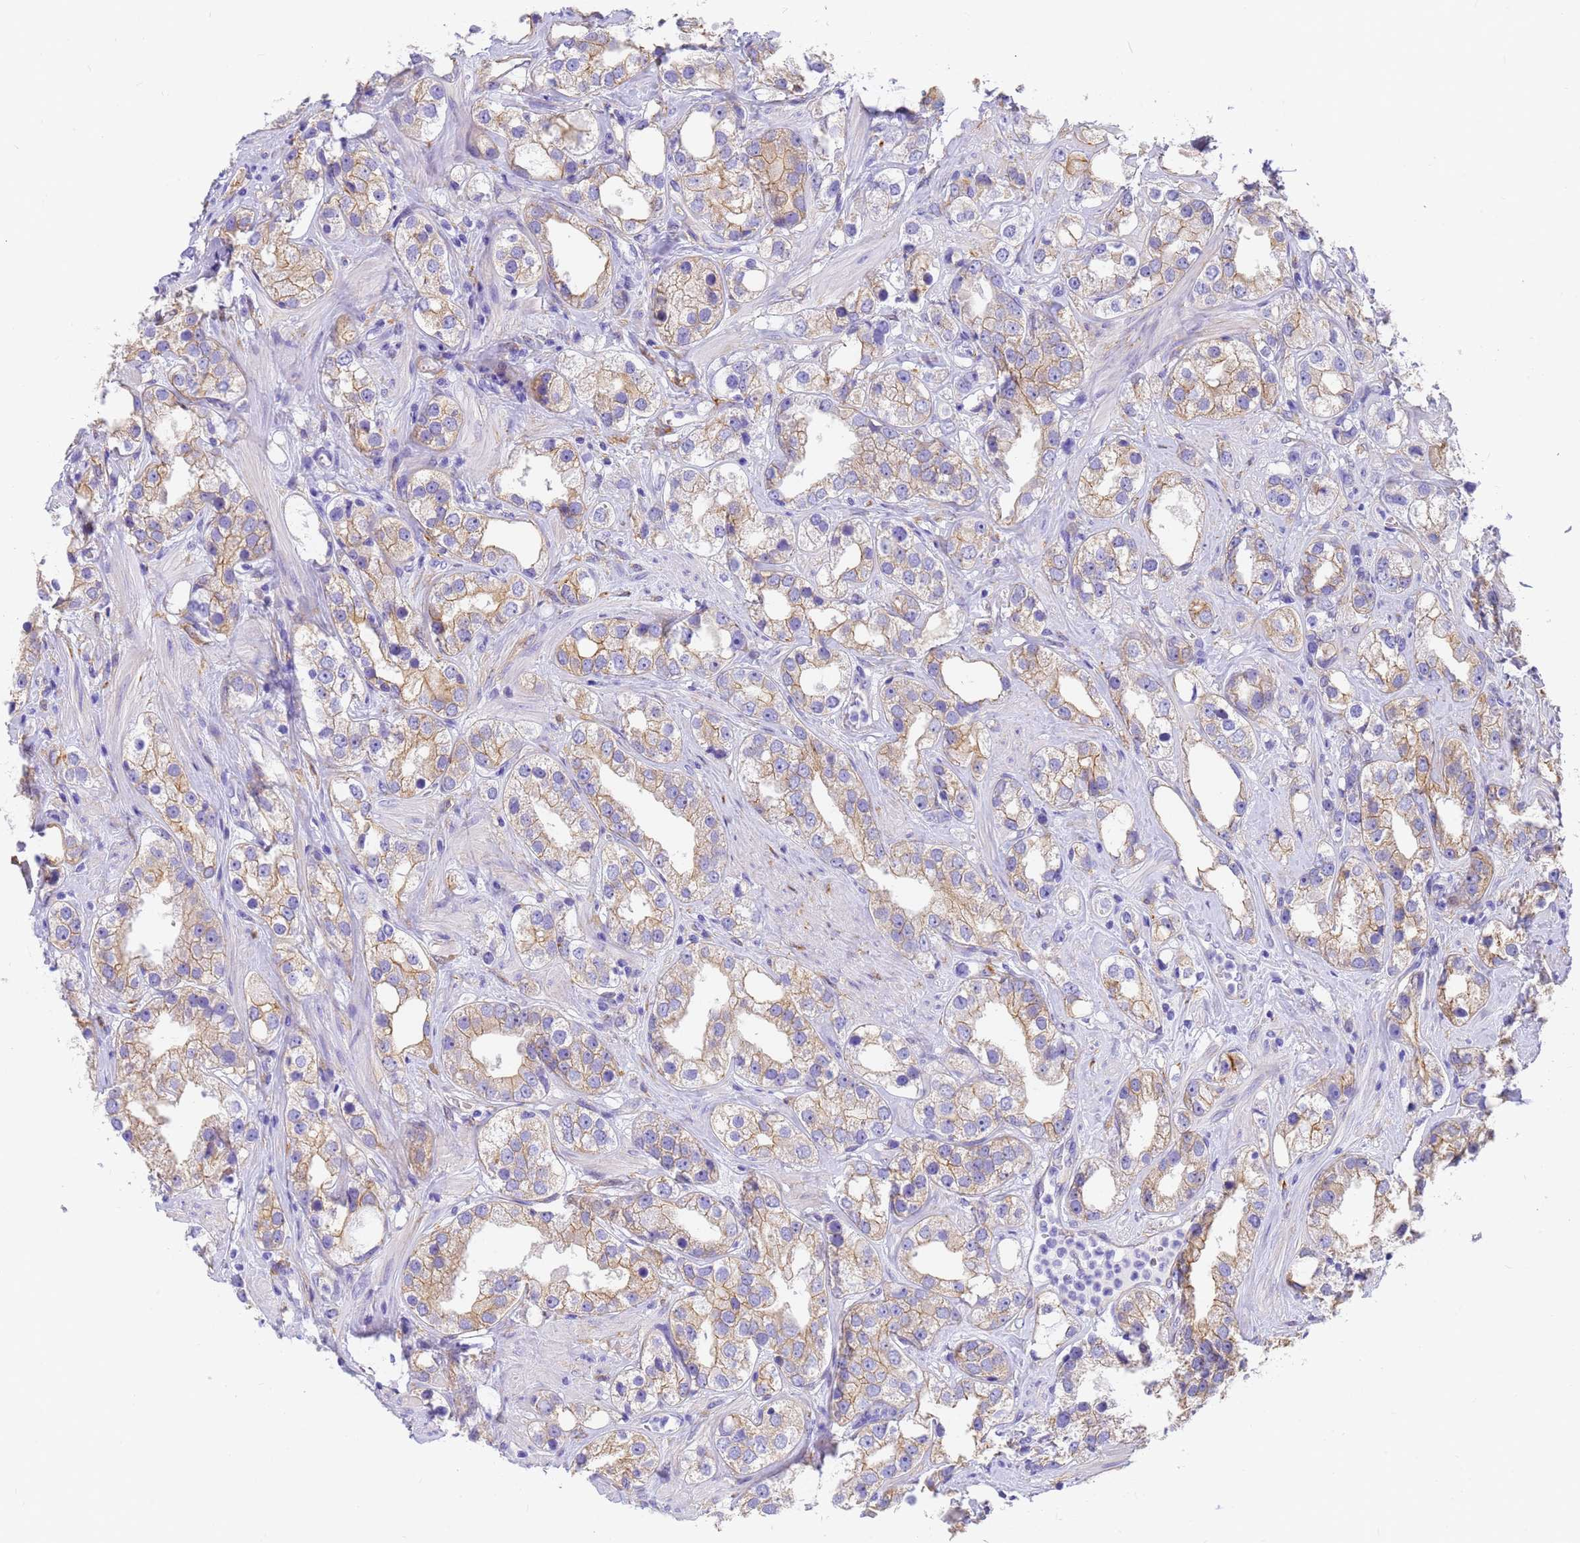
{"staining": {"intensity": "weak", "quantity": "25%-75%", "location": "cytoplasmic/membranous"}, "tissue": "prostate cancer", "cell_type": "Tumor cells", "image_type": "cancer", "snomed": [{"axis": "morphology", "description": "Adenocarcinoma, NOS"}, {"axis": "topography", "description": "Prostate"}], "caption": "A photomicrograph of human prostate cancer (adenocarcinoma) stained for a protein exhibits weak cytoplasmic/membranous brown staining in tumor cells.", "gene": "MVB12A", "patient": {"sex": "male", "age": 79}}